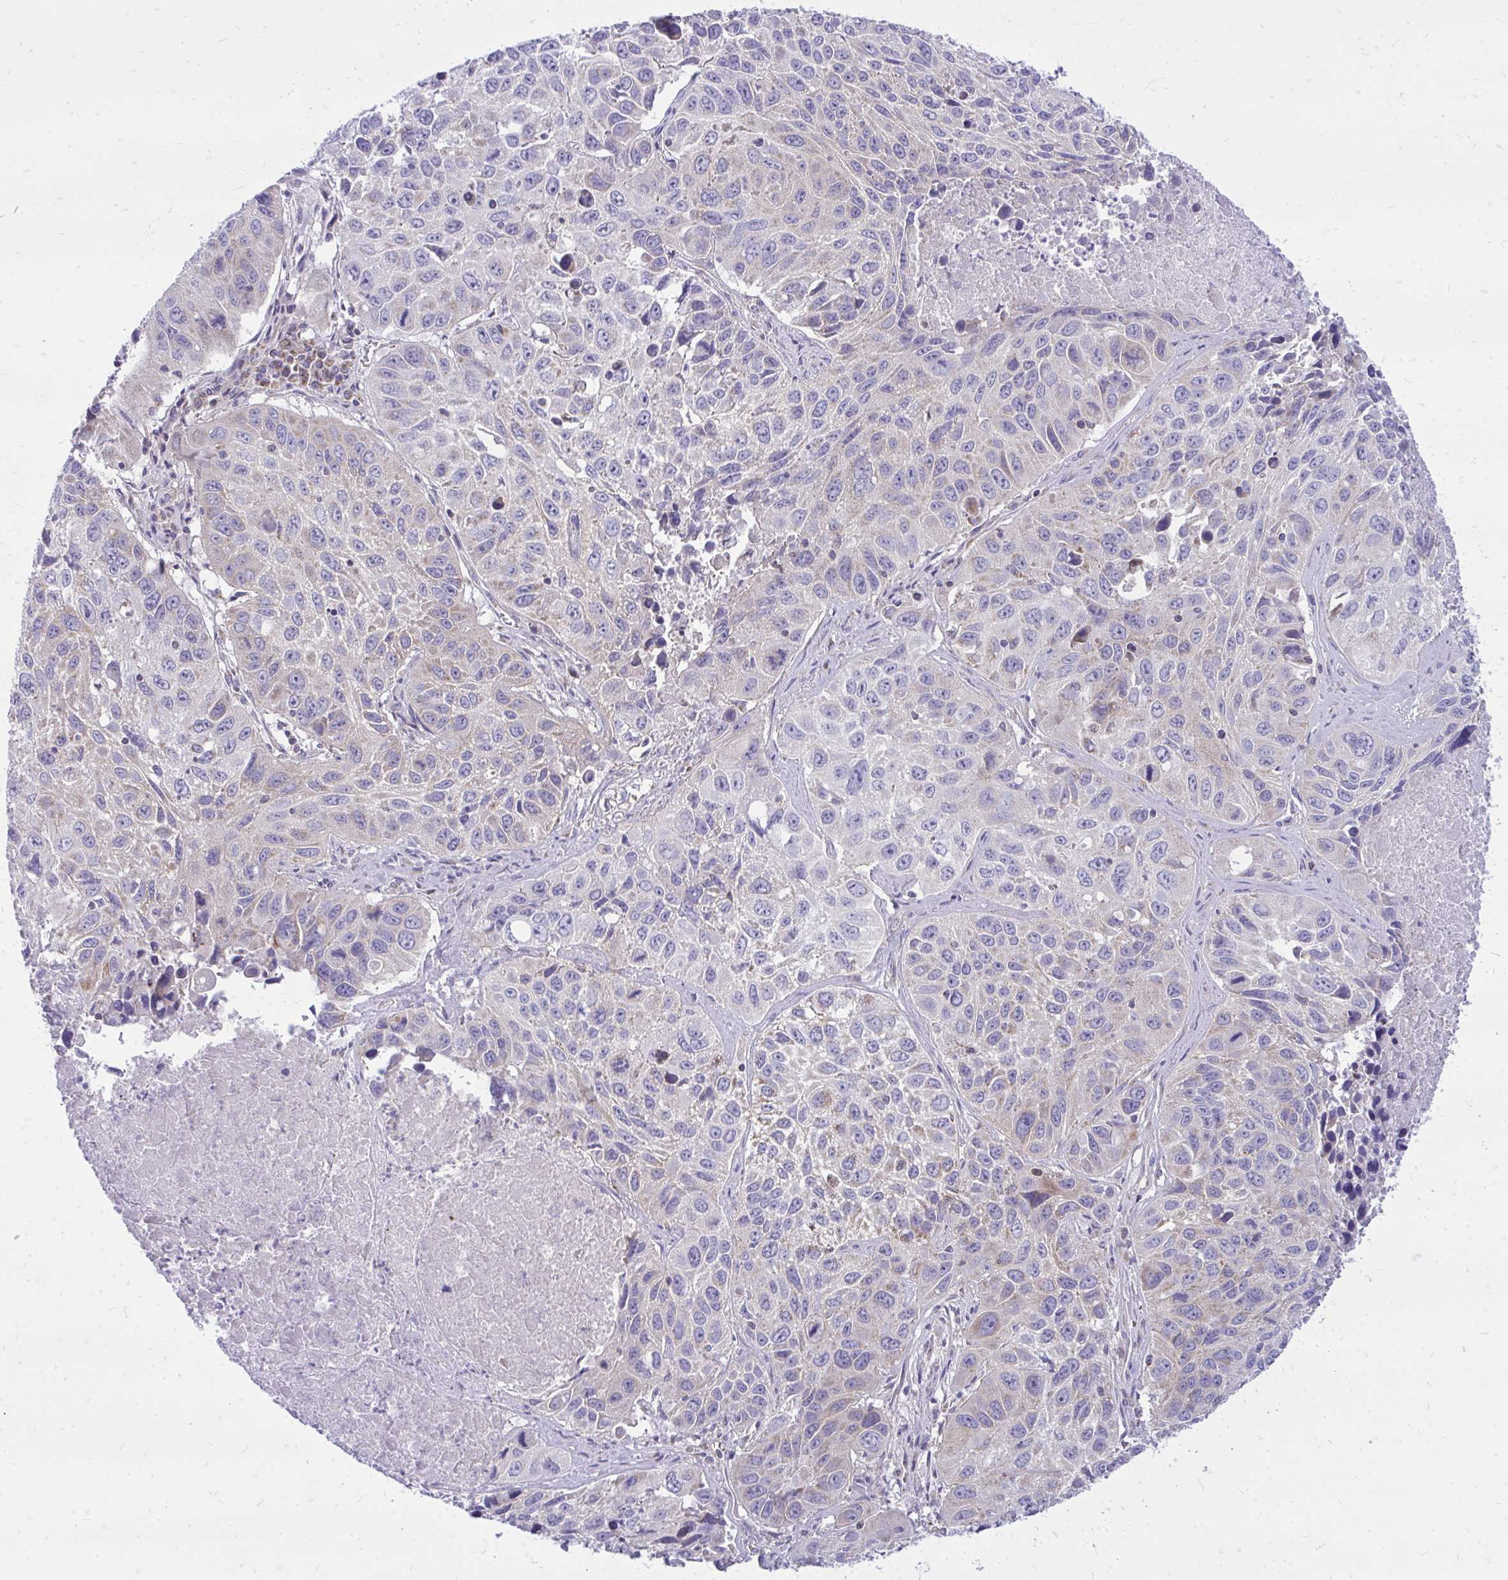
{"staining": {"intensity": "negative", "quantity": "none", "location": "none"}, "tissue": "lung cancer", "cell_type": "Tumor cells", "image_type": "cancer", "snomed": [{"axis": "morphology", "description": "Squamous cell carcinoma, NOS"}, {"axis": "topography", "description": "Lung"}], "caption": "A high-resolution histopathology image shows IHC staining of lung squamous cell carcinoma, which reveals no significant expression in tumor cells.", "gene": "SPTBN2", "patient": {"sex": "female", "age": 61}}